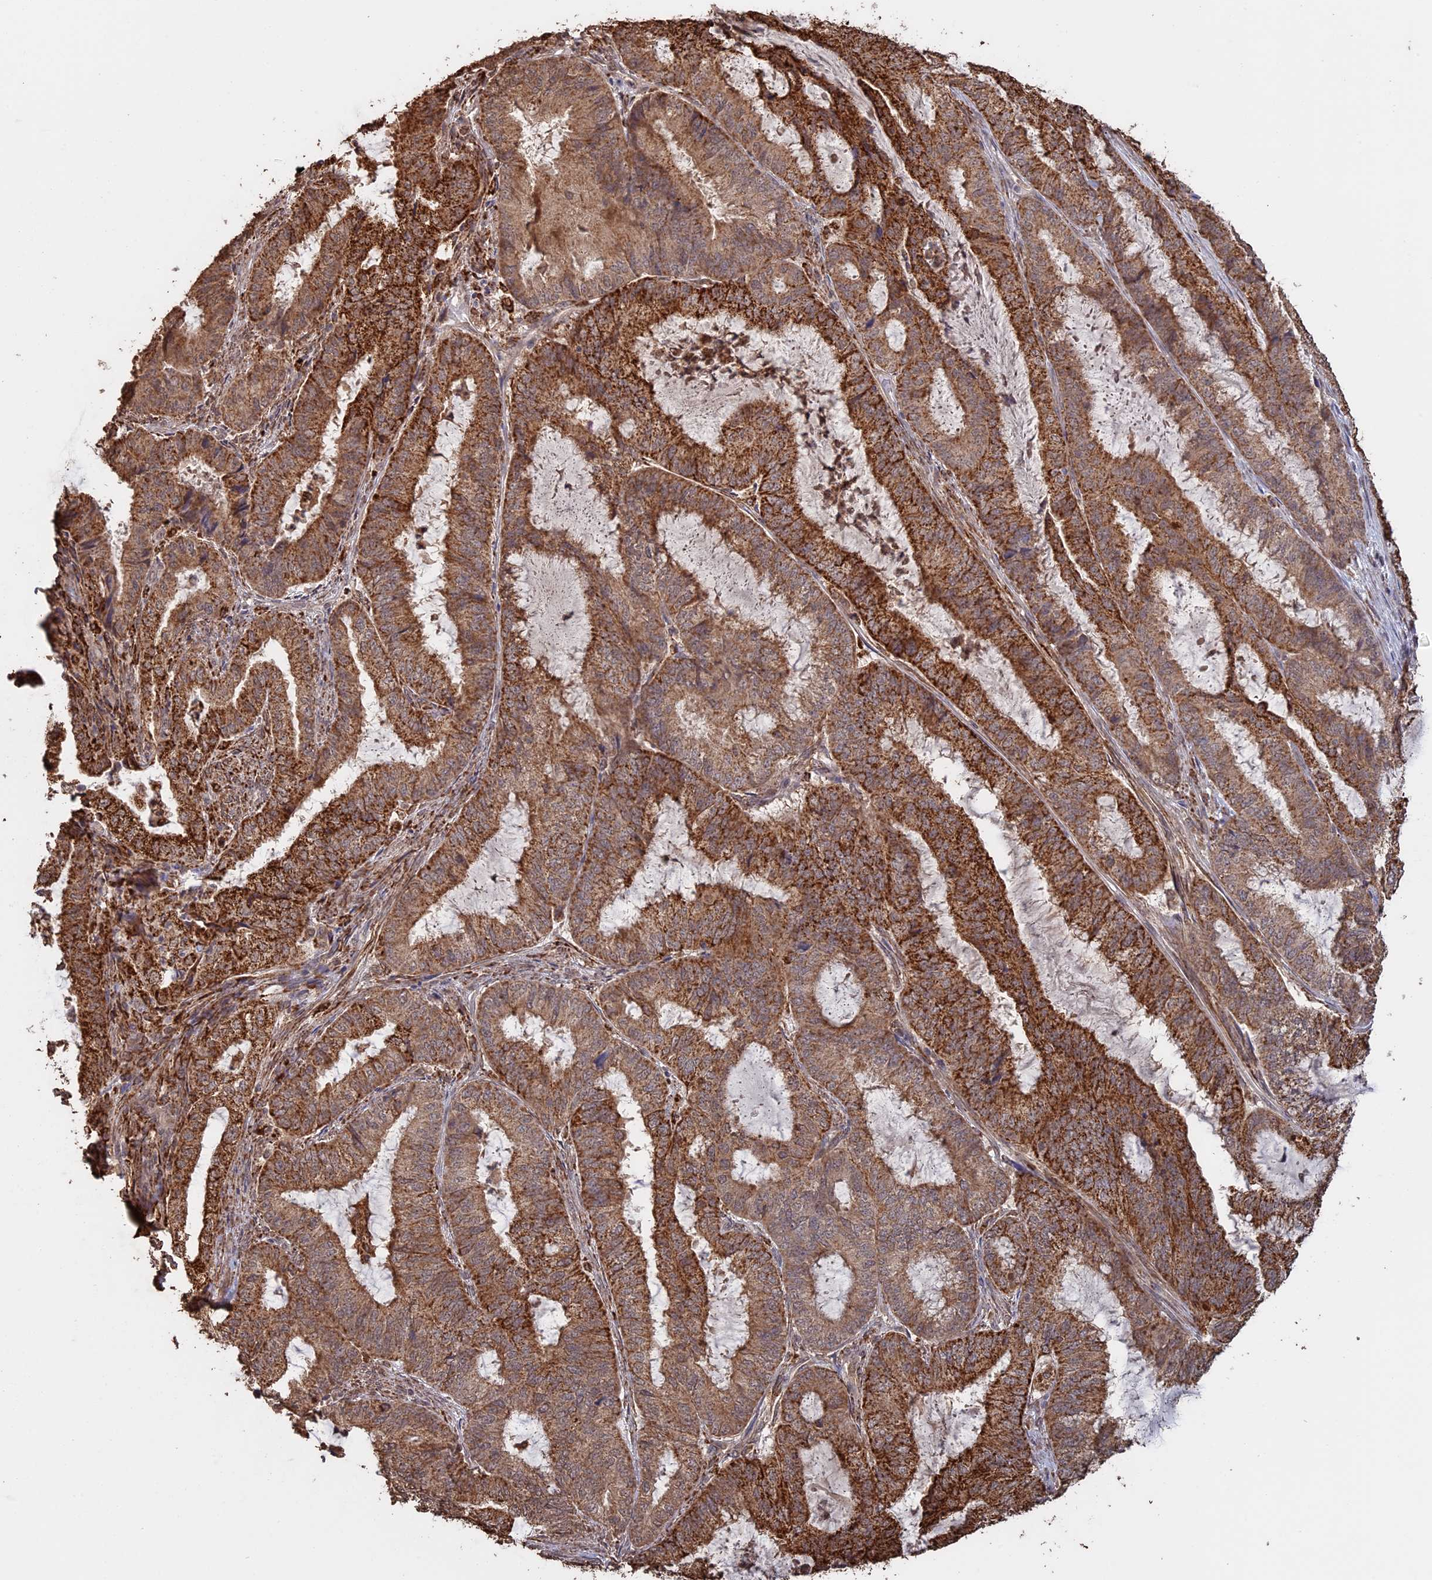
{"staining": {"intensity": "strong", "quantity": ">75%", "location": "cytoplasmic/membranous"}, "tissue": "endometrial cancer", "cell_type": "Tumor cells", "image_type": "cancer", "snomed": [{"axis": "morphology", "description": "Adenocarcinoma, NOS"}, {"axis": "topography", "description": "Endometrium"}], "caption": "IHC staining of endometrial adenocarcinoma, which displays high levels of strong cytoplasmic/membranous expression in approximately >75% of tumor cells indicating strong cytoplasmic/membranous protein expression. The staining was performed using DAB (3,3'-diaminobenzidine) (brown) for protein detection and nuclei were counterstained in hematoxylin (blue).", "gene": "FAM210B", "patient": {"sex": "female", "age": 51}}